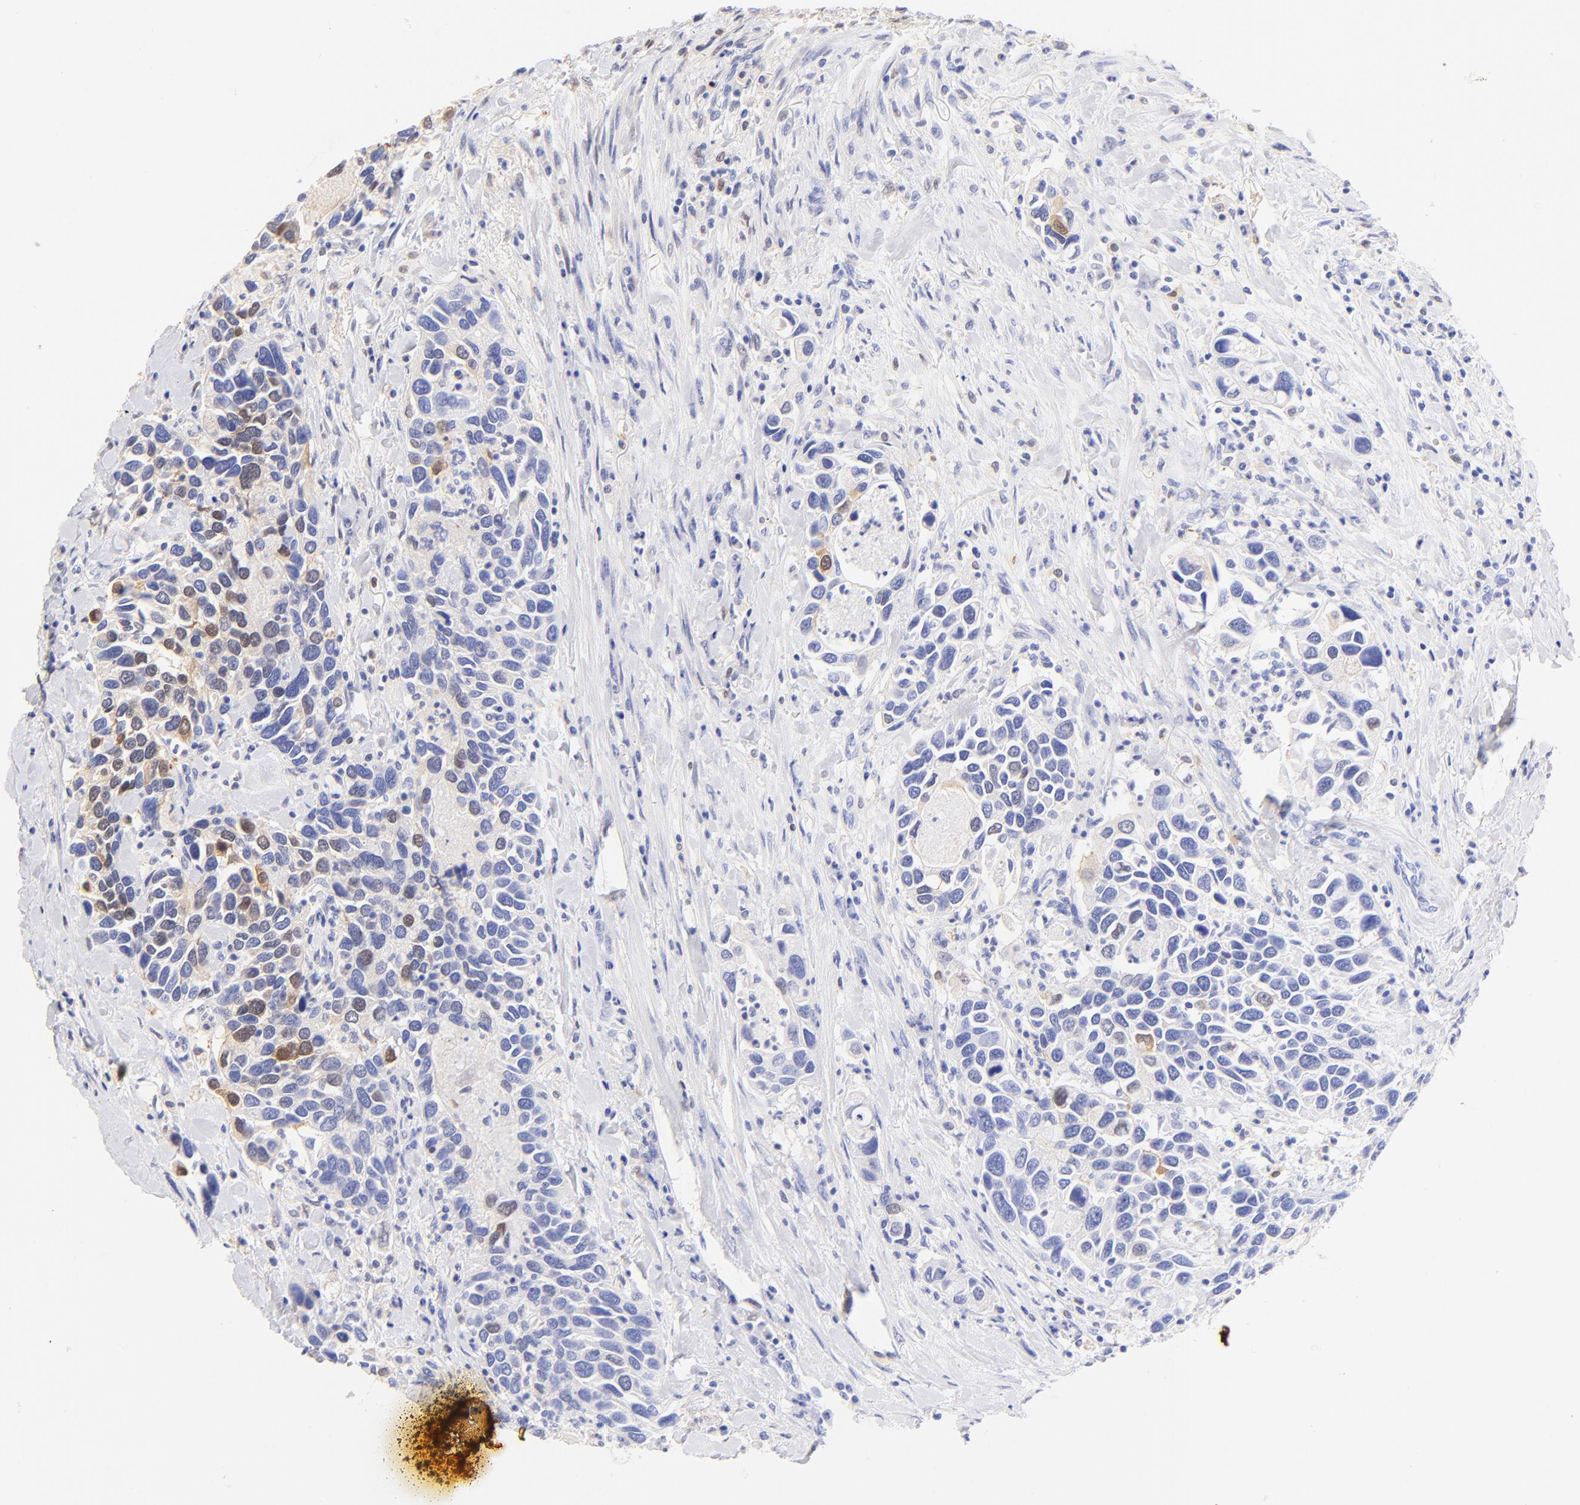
{"staining": {"intensity": "weak", "quantity": "<25%", "location": "nuclear"}, "tissue": "urothelial cancer", "cell_type": "Tumor cells", "image_type": "cancer", "snomed": [{"axis": "morphology", "description": "Urothelial carcinoma, High grade"}, {"axis": "topography", "description": "Urinary bladder"}], "caption": "Urothelial carcinoma (high-grade) was stained to show a protein in brown. There is no significant staining in tumor cells. Nuclei are stained in blue.", "gene": "ALDH1A1", "patient": {"sex": "male", "age": 66}}